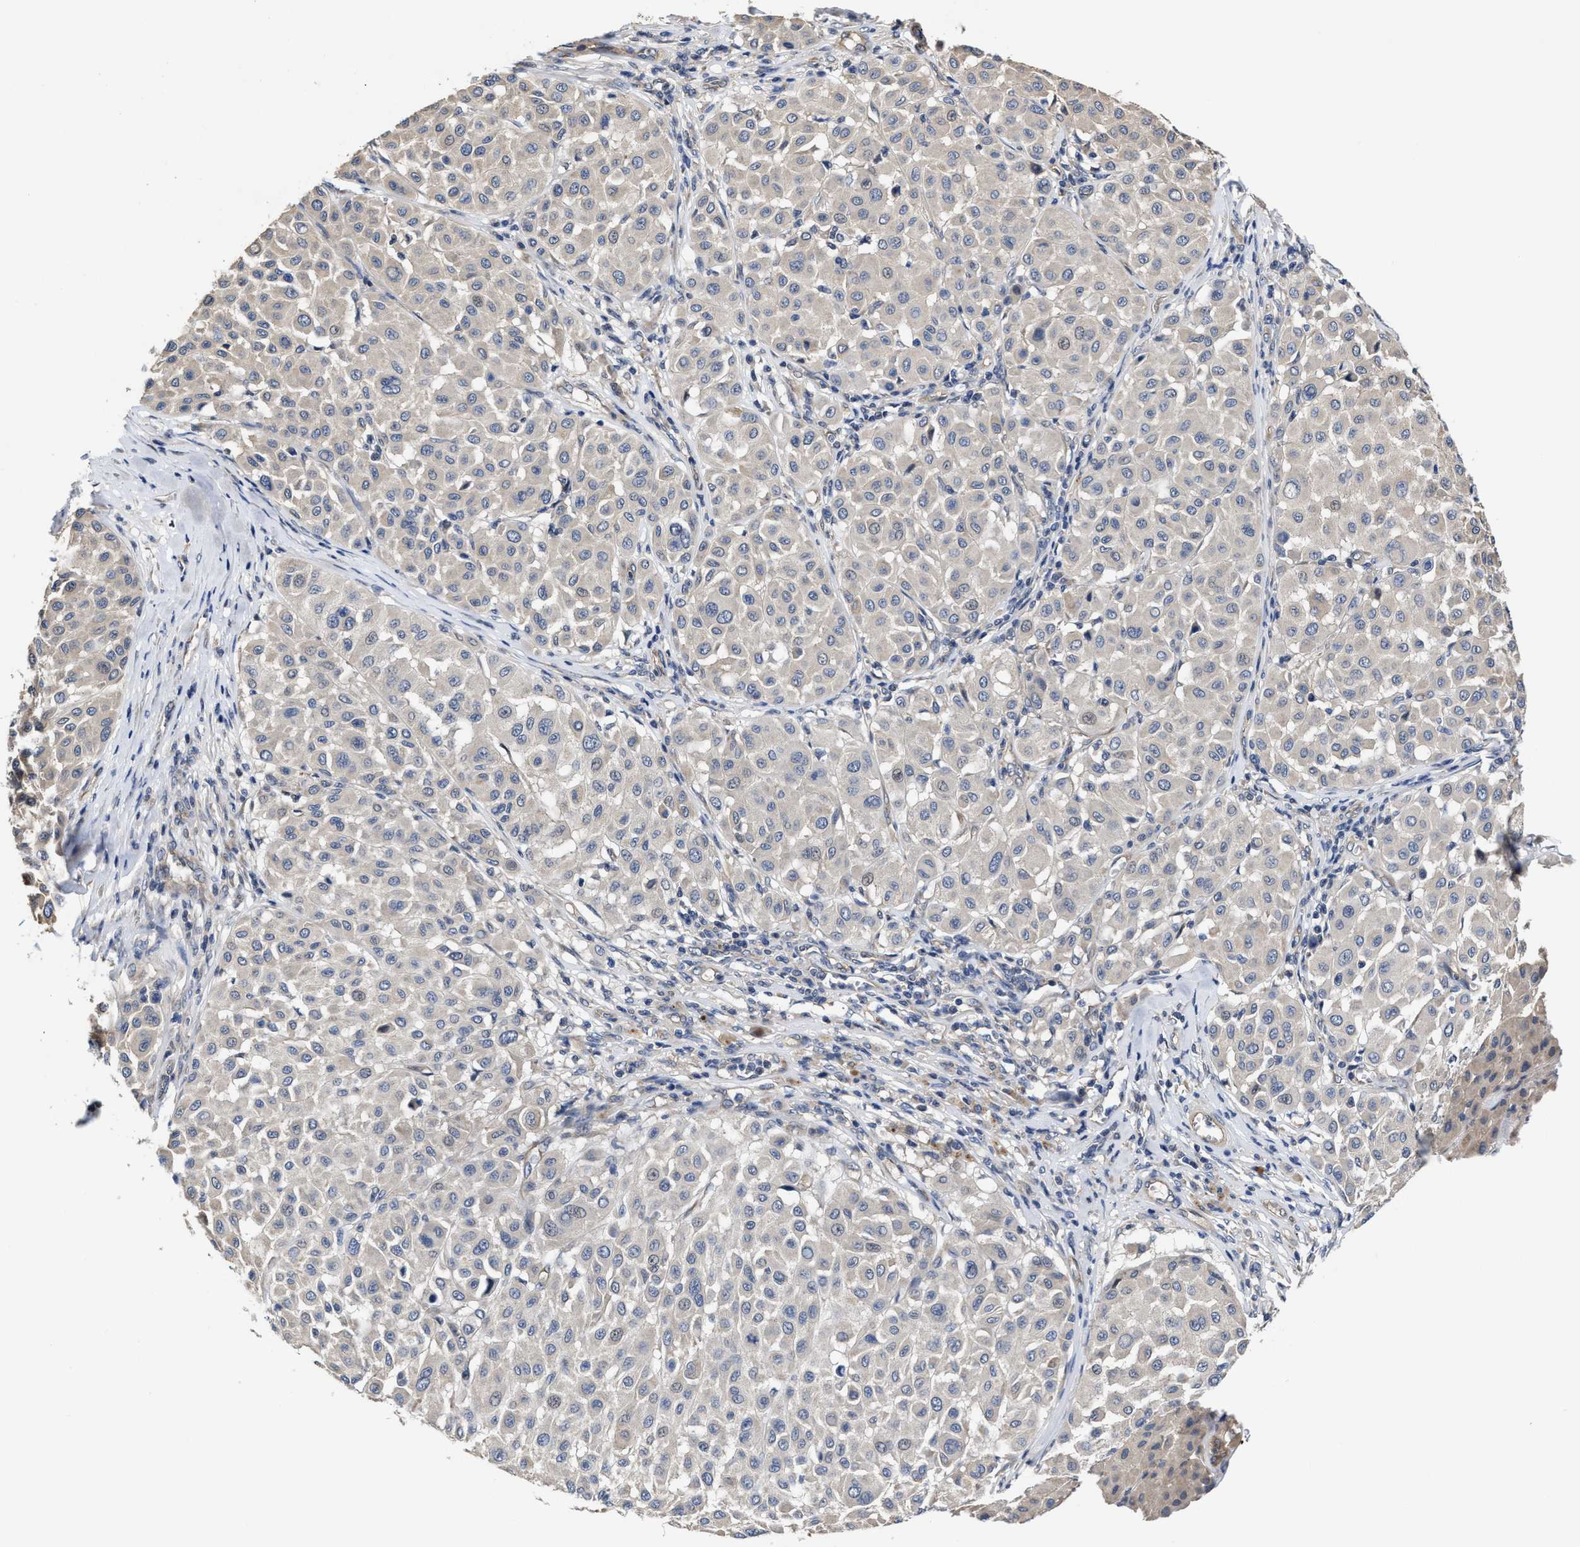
{"staining": {"intensity": "negative", "quantity": "none", "location": "none"}, "tissue": "melanoma", "cell_type": "Tumor cells", "image_type": "cancer", "snomed": [{"axis": "morphology", "description": "Malignant melanoma, Metastatic site"}, {"axis": "topography", "description": "Soft tissue"}], "caption": "Immunohistochemistry (IHC) photomicrograph of human melanoma stained for a protein (brown), which displays no staining in tumor cells.", "gene": "TRAF6", "patient": {"sex": "male", "age": 41}}